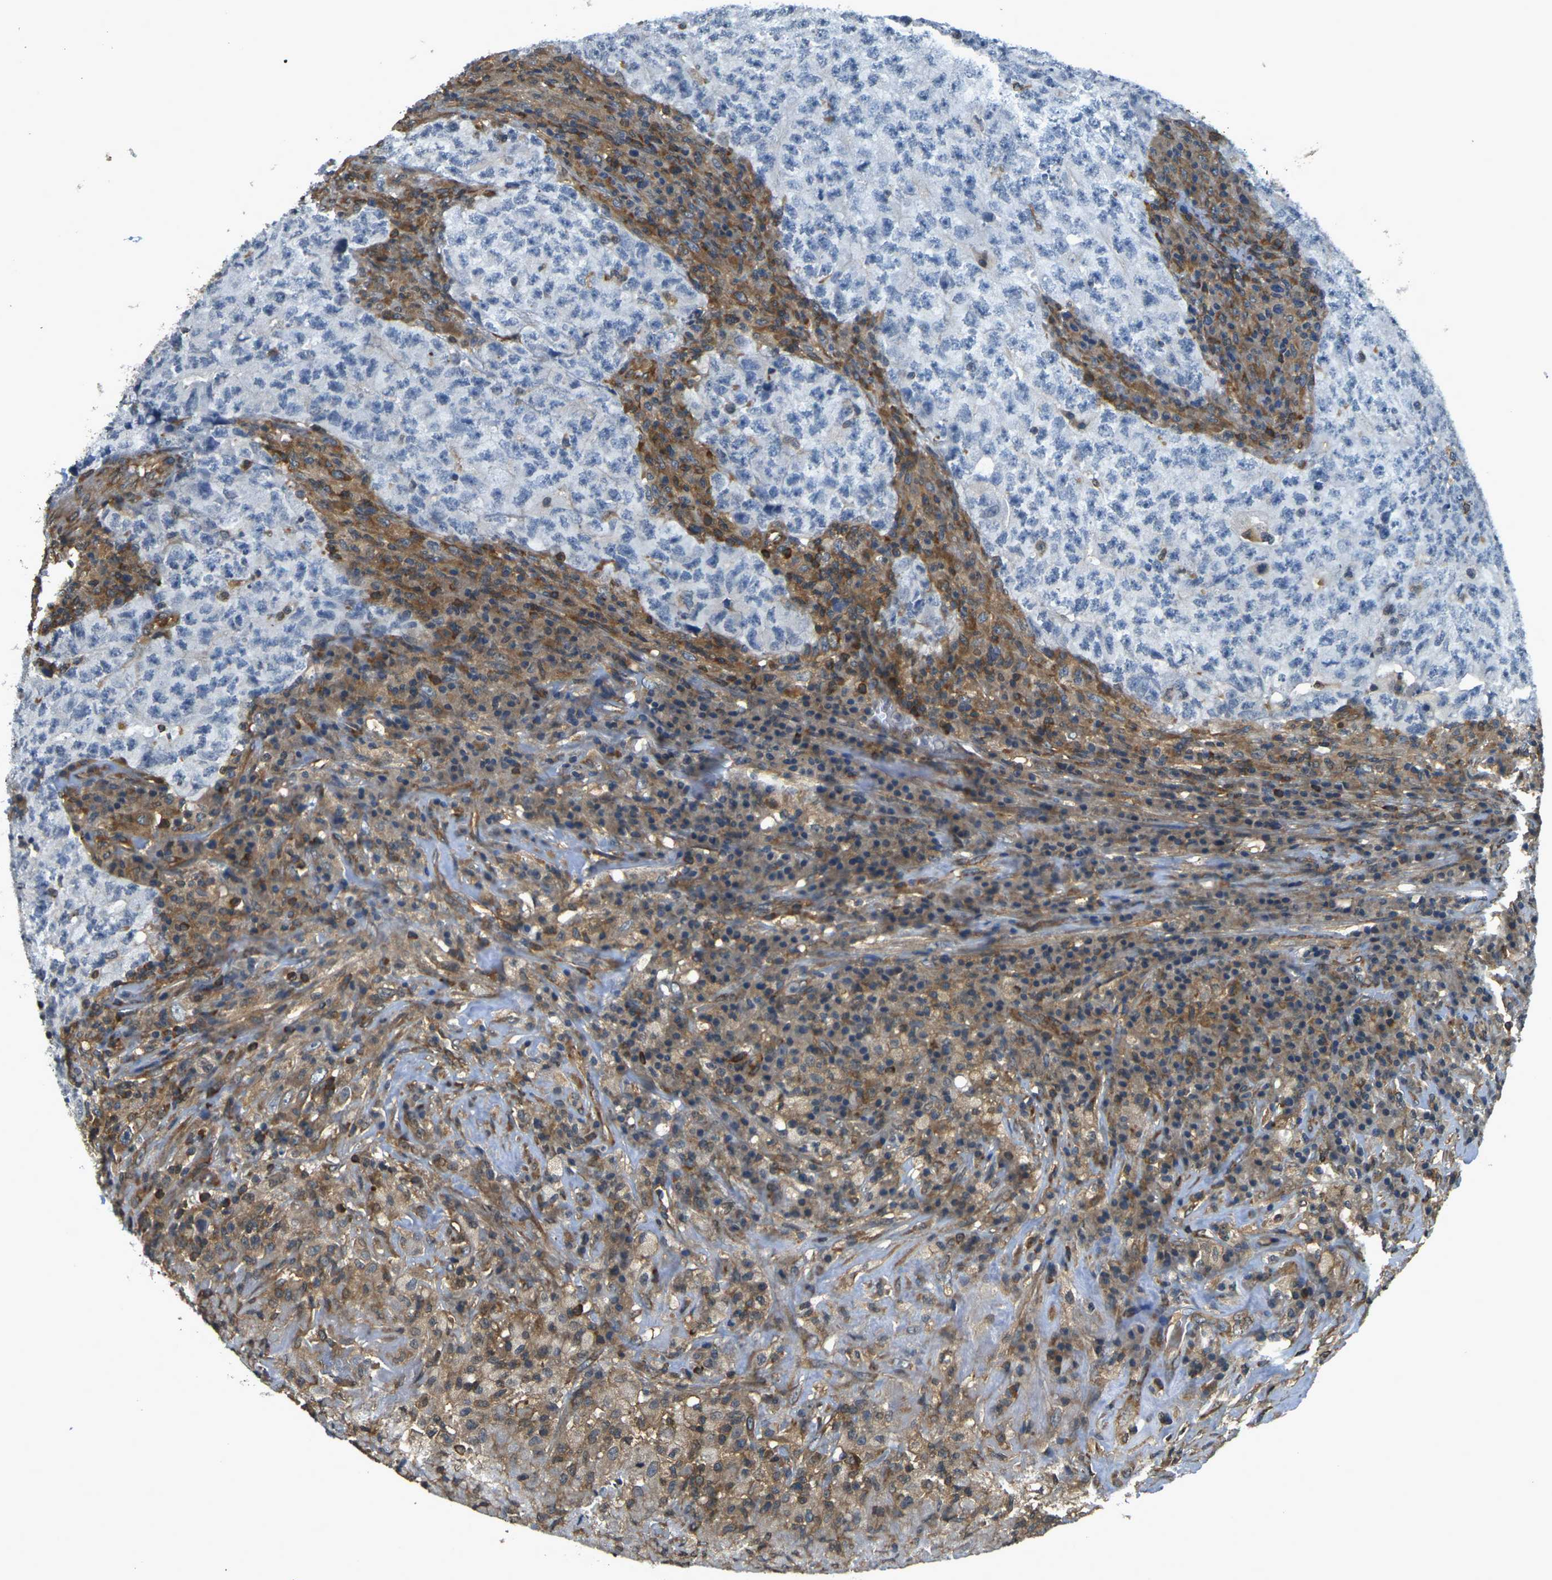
{"staining": {"intensity": "negative", "quantity": "none", "location": "none"}, "tissue": "testis cancer", "cell_type": "Tumor cells", "image_type": "cancer", "snomed": [{"axis": "morphology", "description": "Necrosis, NOS"}, {"axis": "morphology", "description": "Carcinoma, Embryonal, NOS"}, {"axis": "topography", "description": "Testis"}], "caption": "A micrograph of testis embryonal carcinoma stained for a protein reveals no brown staining in tumor cells. (DAB (3,3'-diaminobenzidine) immunohistochemistry, high magnification).", "gene": "CAST", "patient": {"sex": "male", "age": 19}}